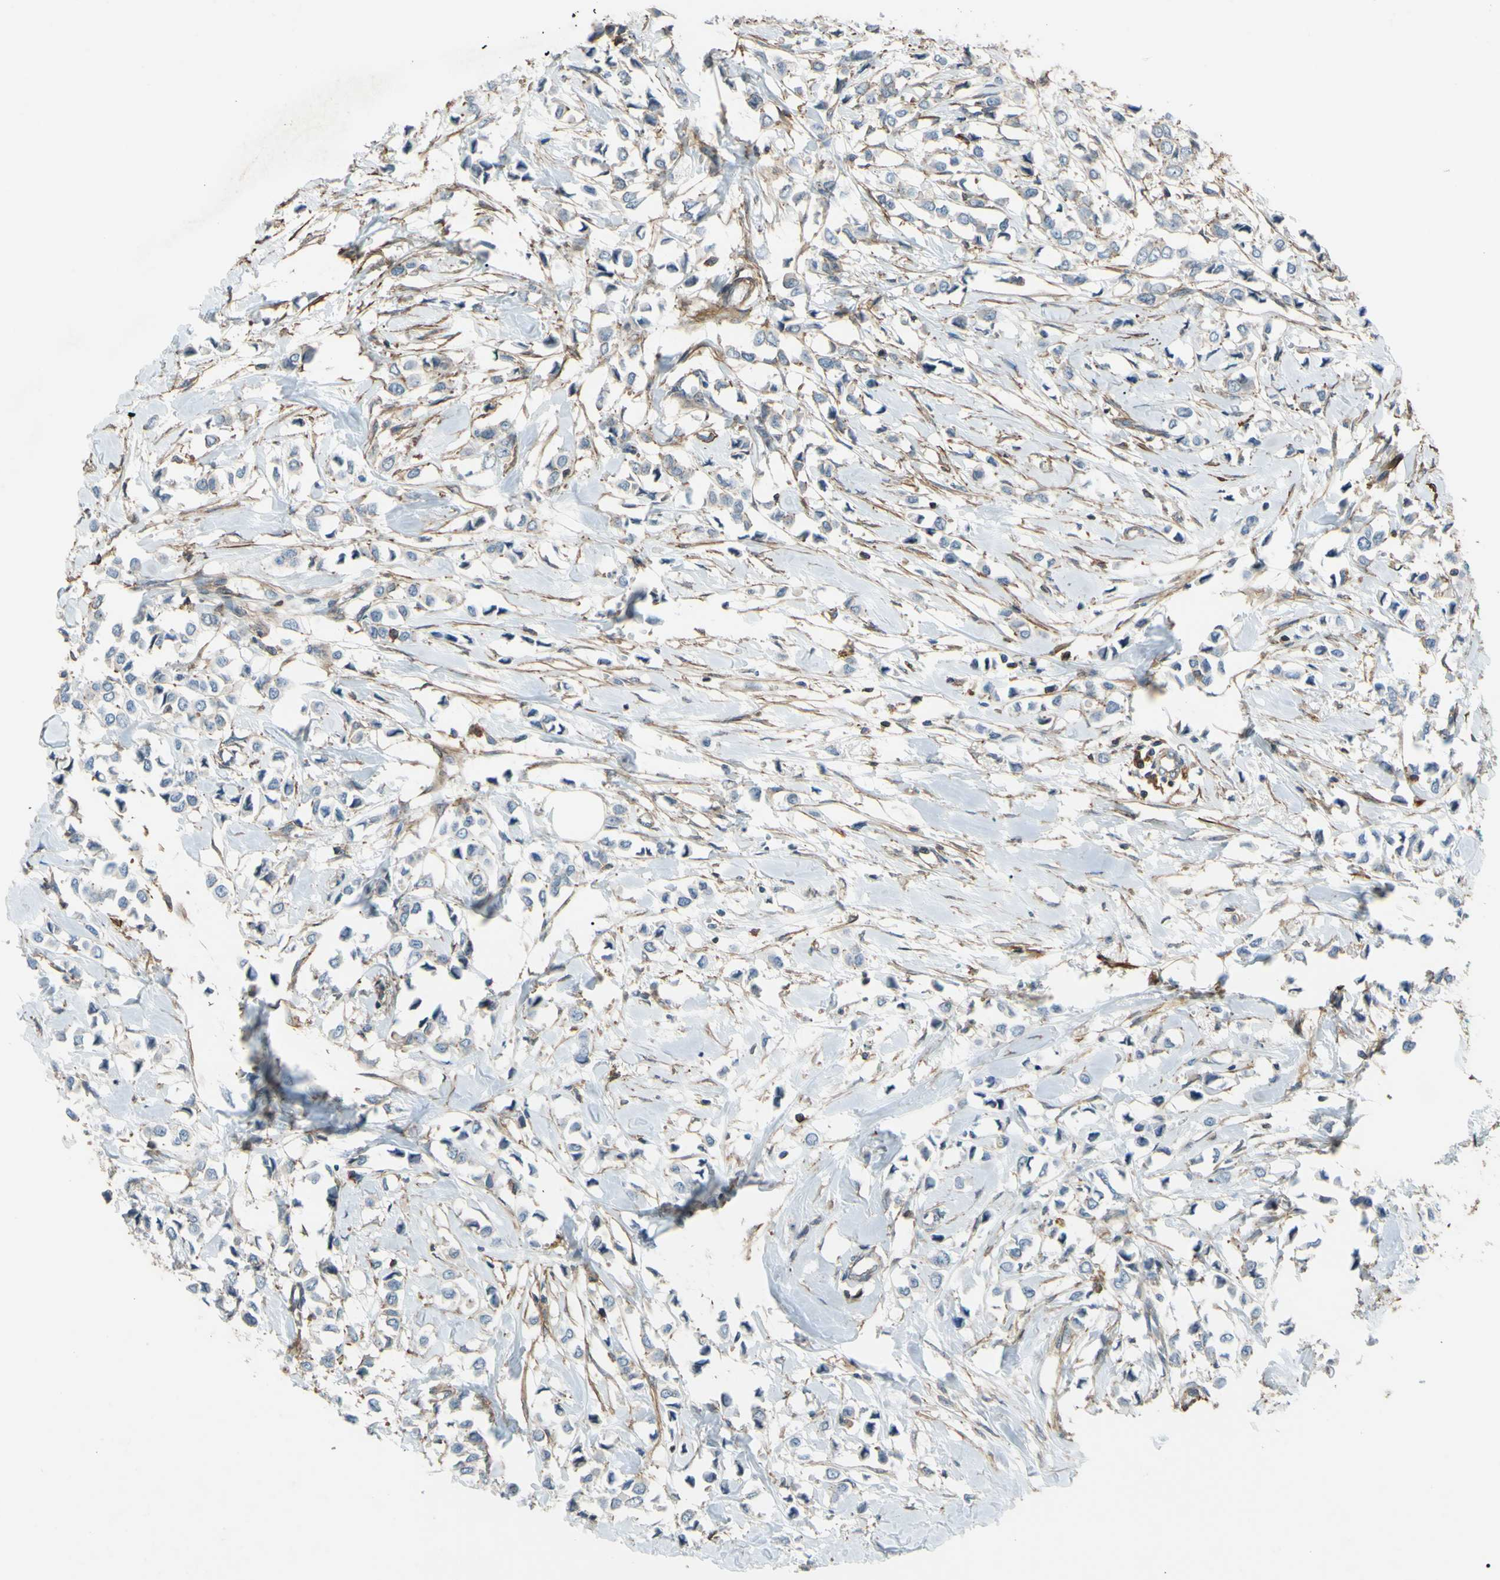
{"staining": {"intensity": "negative", "quantity": "none", "location": "none"}, "tissue": "breast cancer", "cell_type": "Tumor cells", "image_type": "cancer", "snomed": [{"axis": "morphology", "description": "Lobular carcinoma"}, {"axis": "topography", "description": "Breast"}], "caption": "Immunohistochemistry (IHC) micrograph of human breast cancer stained for a protein (brown), which demonstrates no positivity in tumor cells. Nuclei are stained in blue.", "gene": "ADD3", "patient": {"sex": "female", "age": 51}}